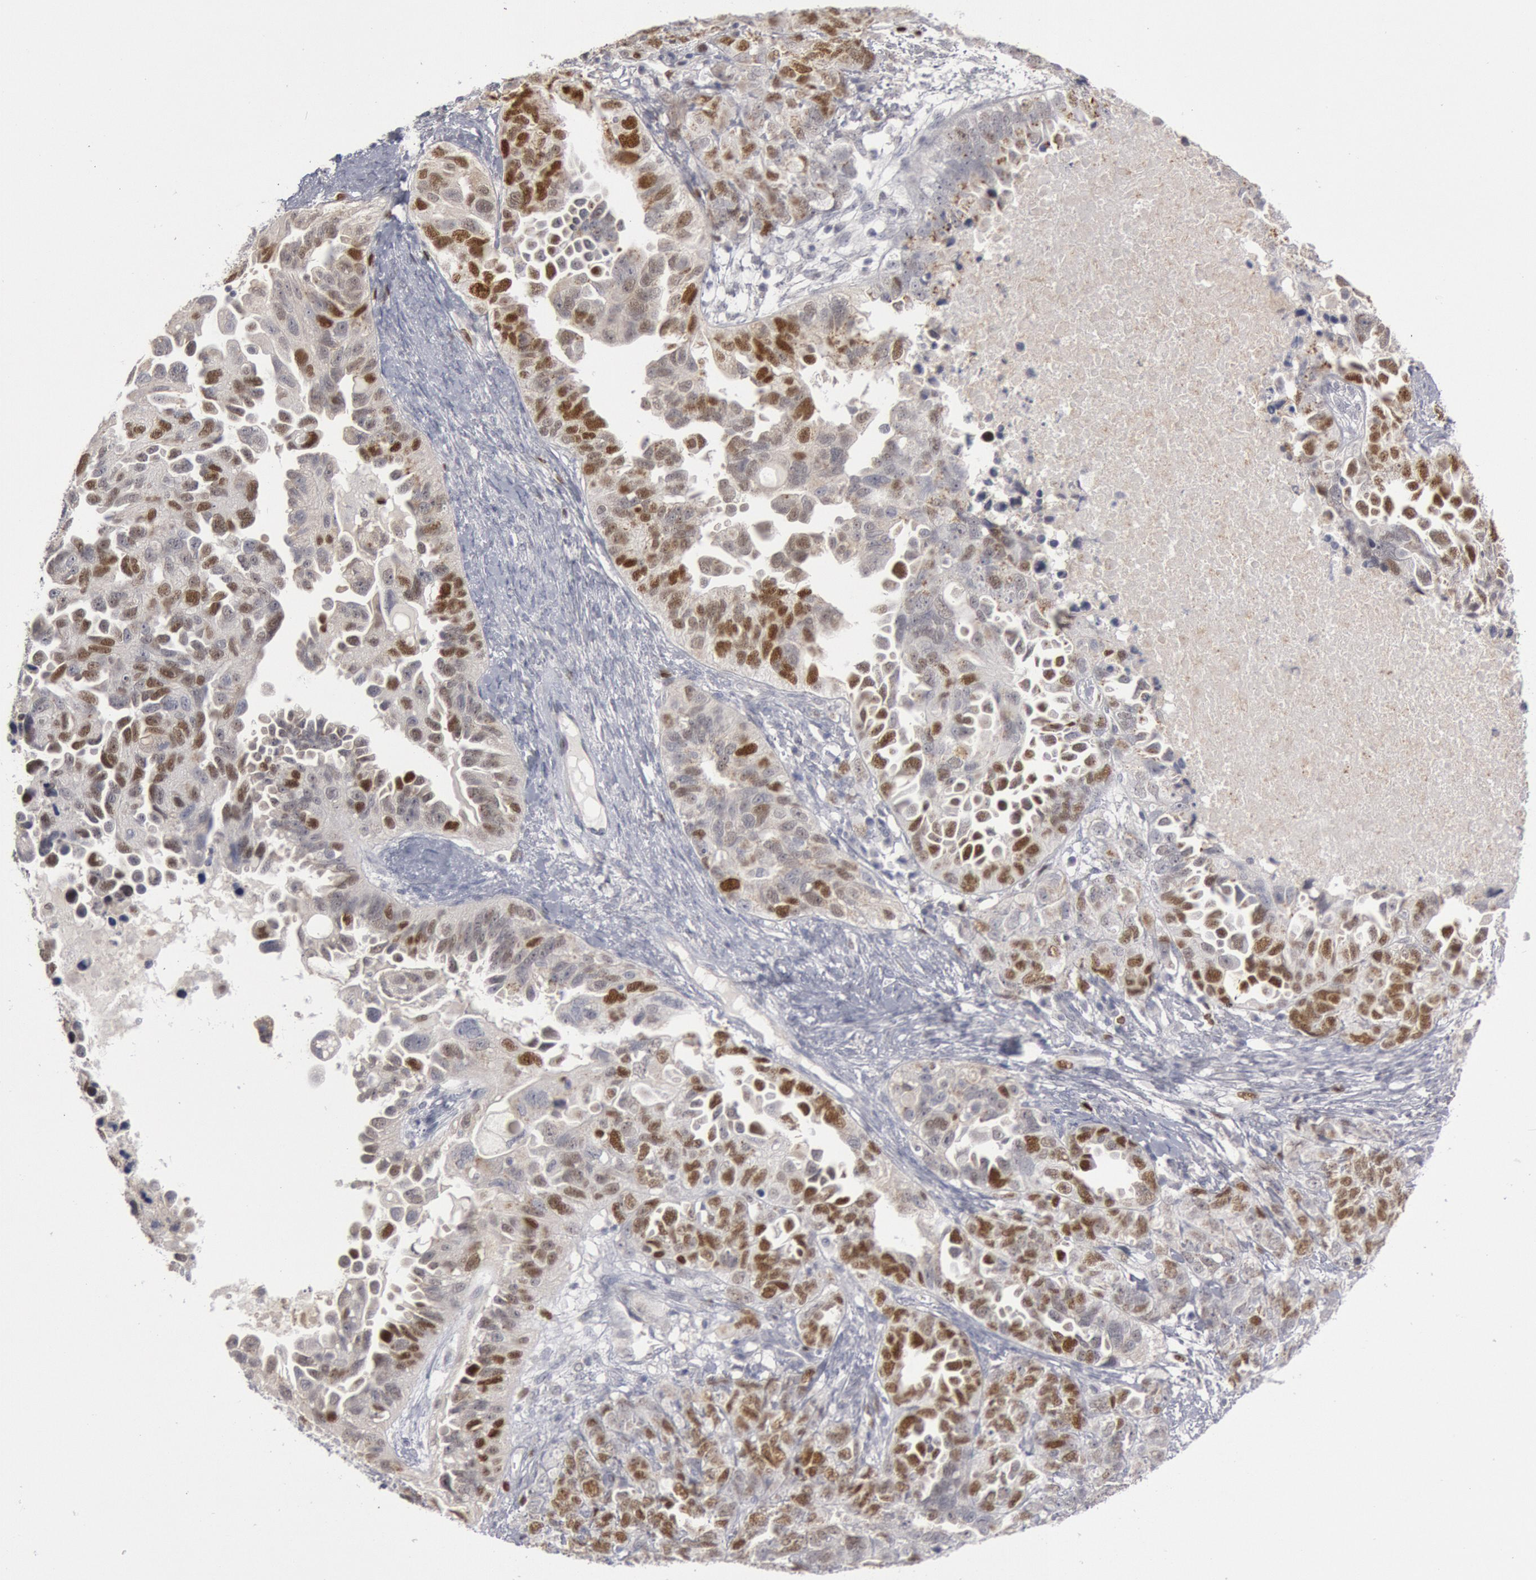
{"staining": {"intensity": "weak", "quantity": "25%-75%", "location": "nuclear"}, "tissue": "ovarian cancer", "cell_type": "Tumor cells", "image_type": "cancer", "snomed": [{"axis": "morphology", "description": "Cystadenocarcinoma, serous, NOS"}, {"axis": "topography", "description": "Ovary"}], "caption": "Immunohistochemistry (DAB (3,3'-diaminobenzidine)) staining of human serous cystadenocarcinoma (ovarian) shows weak nuclear protein positivity in about 25%-75% of tumor cells. Nuclei are stained in blue.", "gene": "WDHD1", "patient": {"sex": "female", "age": 82}}